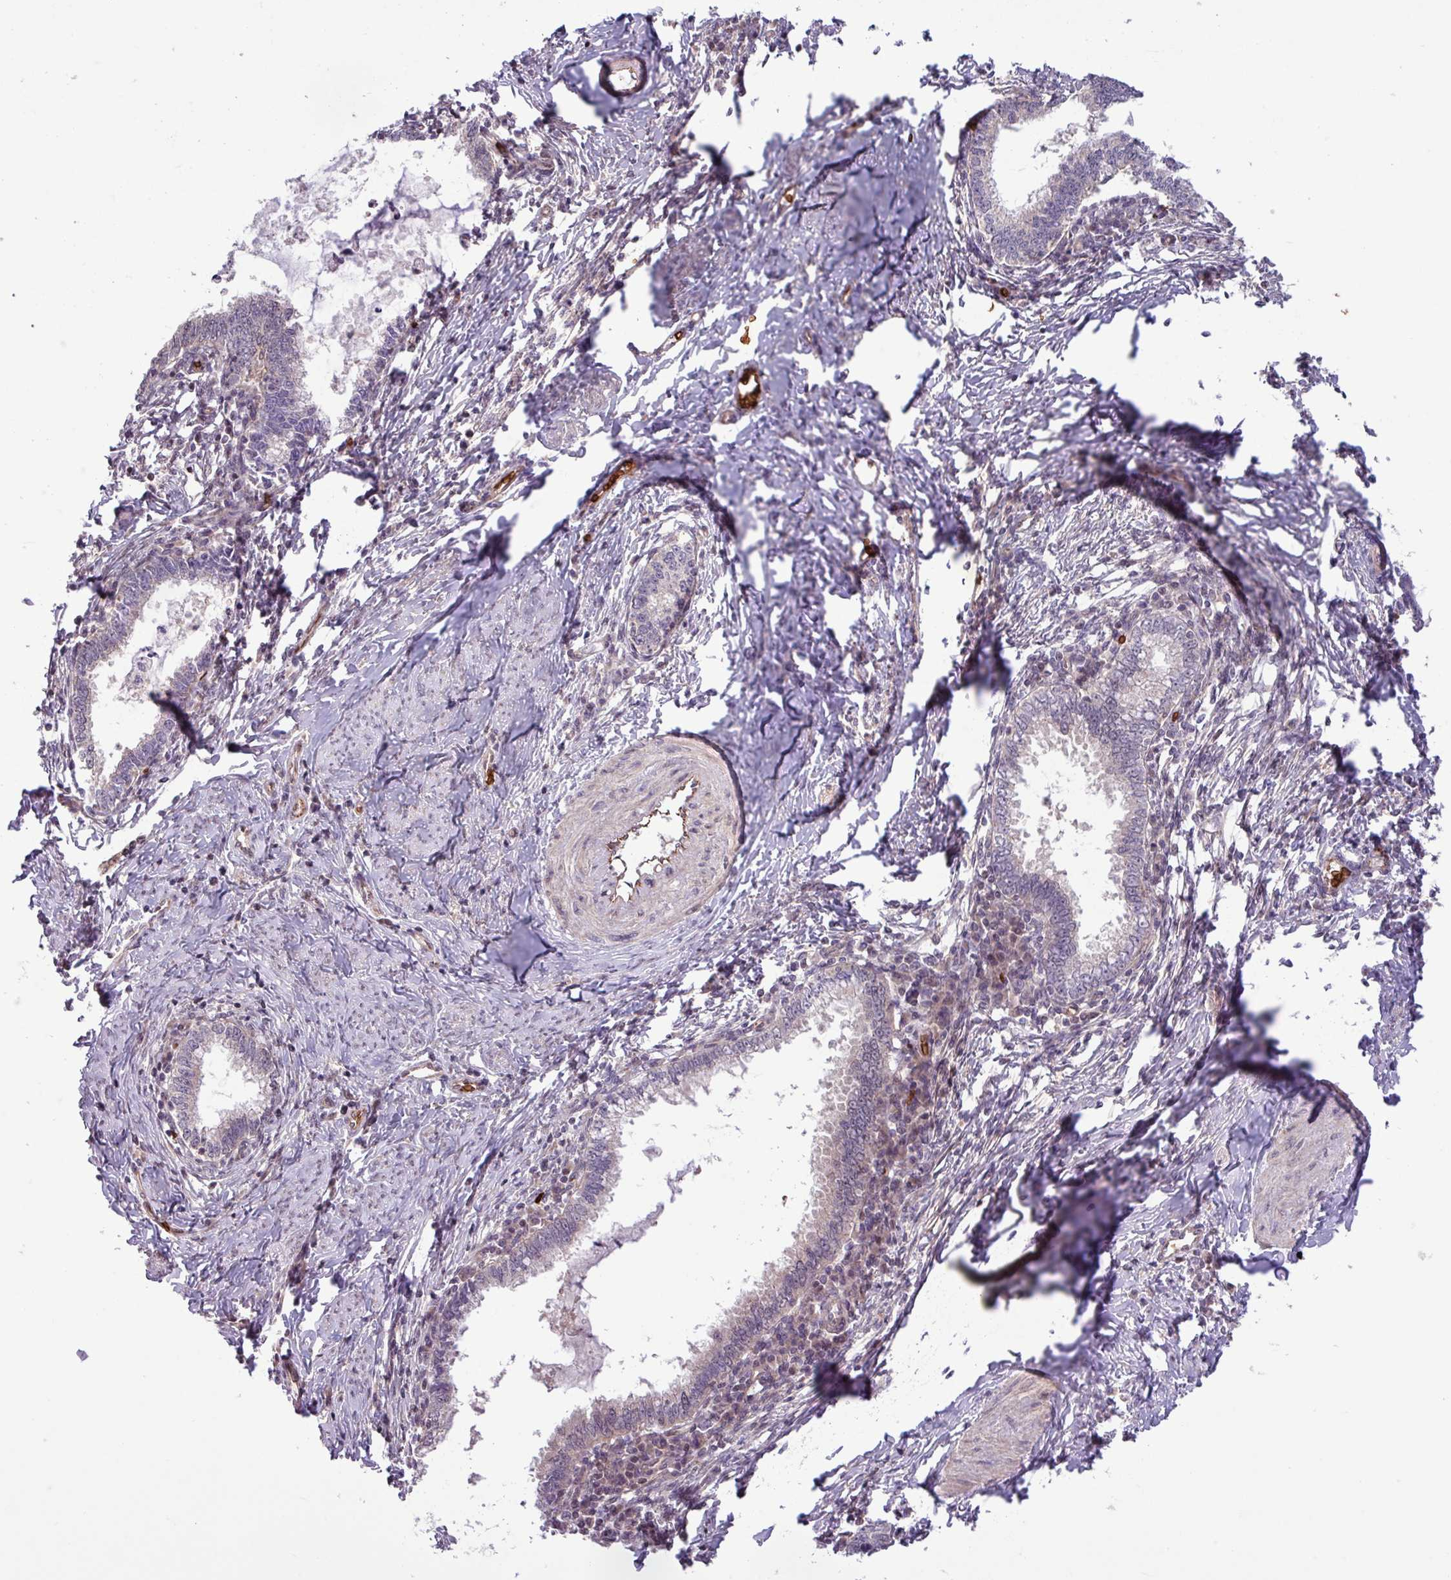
{"staining": {"intensity": "weak", "quantity": "<25%", "location": "cytoplasmic/membranous"}, "tissue": "cervical cancer", "cell_type": "Tumor cells", "image_type": "cancer", "snomed": [{"axis": "morphology", "description": "Adenocarcinoma, NOS"}, {"axis": "topography", "description": "Cervix"}], "caption": "A histopathology image of adenocarcinoma (cervical) stained for a protein shows no brown staining in tumor cells.", "gene": "RAD21L1", "patient": {"sex": "female", "age": 36}}